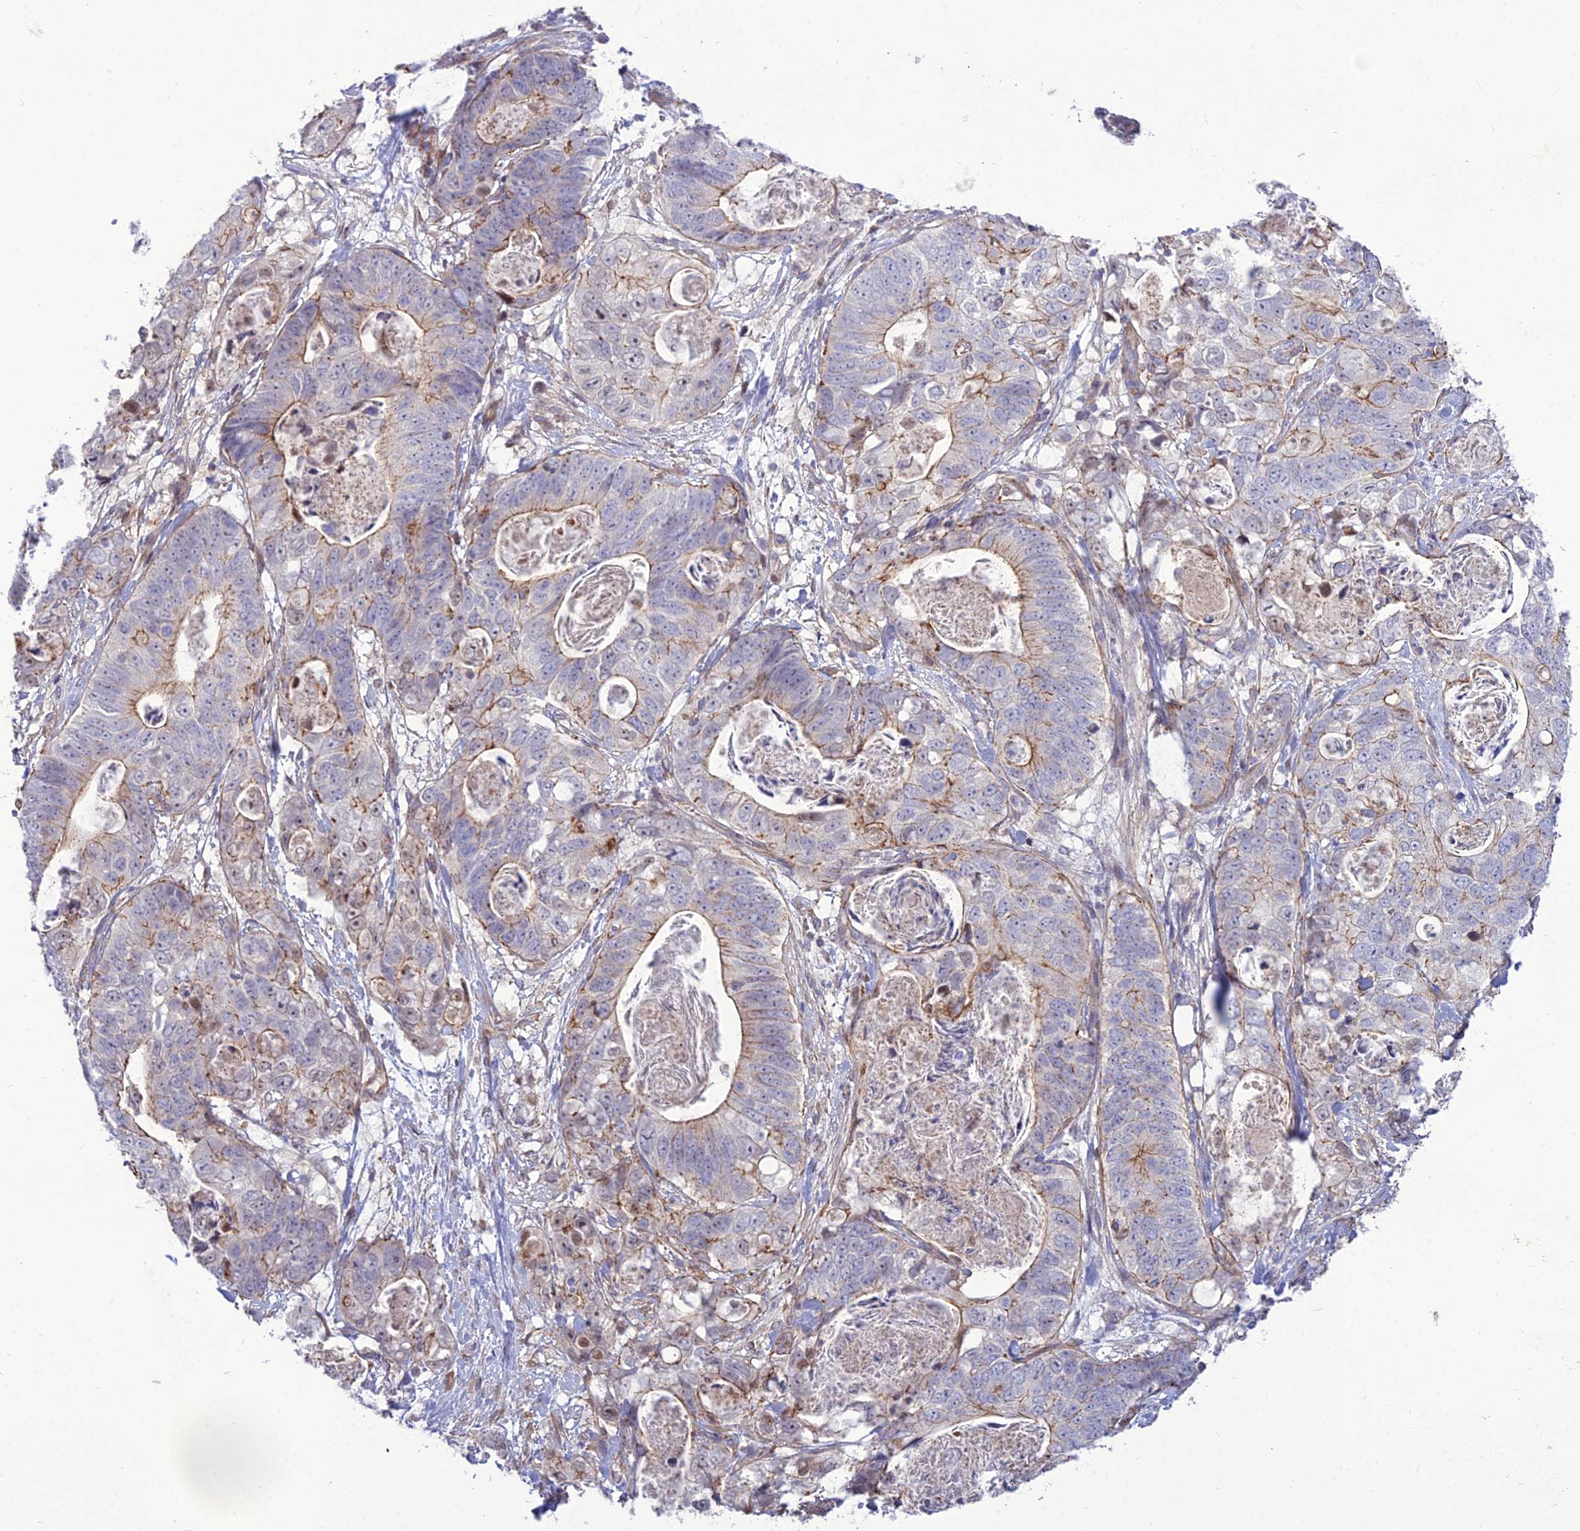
{"staining": {"intensity": "moderate", "quantity": "25%-75%", "location": "cytoplasmic/membranous"}, "tissue": "stomach cancer", "cell_type": "Tumor cells", "image_type": "cancer", "snomed": [{"axis": "morphology", "description": "Normal tissue, NOS"}, {"axis": "morphology", "description": "Adenocarcinoma, NOS"}, {"axis": "topography", "description": "Stomach"}], "caption": "Stomach cancer (adenocarcinoma) was stained to show a protein in brown. There is medium levels of moderate cytoplasmic/membranous staining in approximately 25%-75% of tumor cells.", "gene": "TSPYL2", "patient": {"sex": "female", "age": 89}}